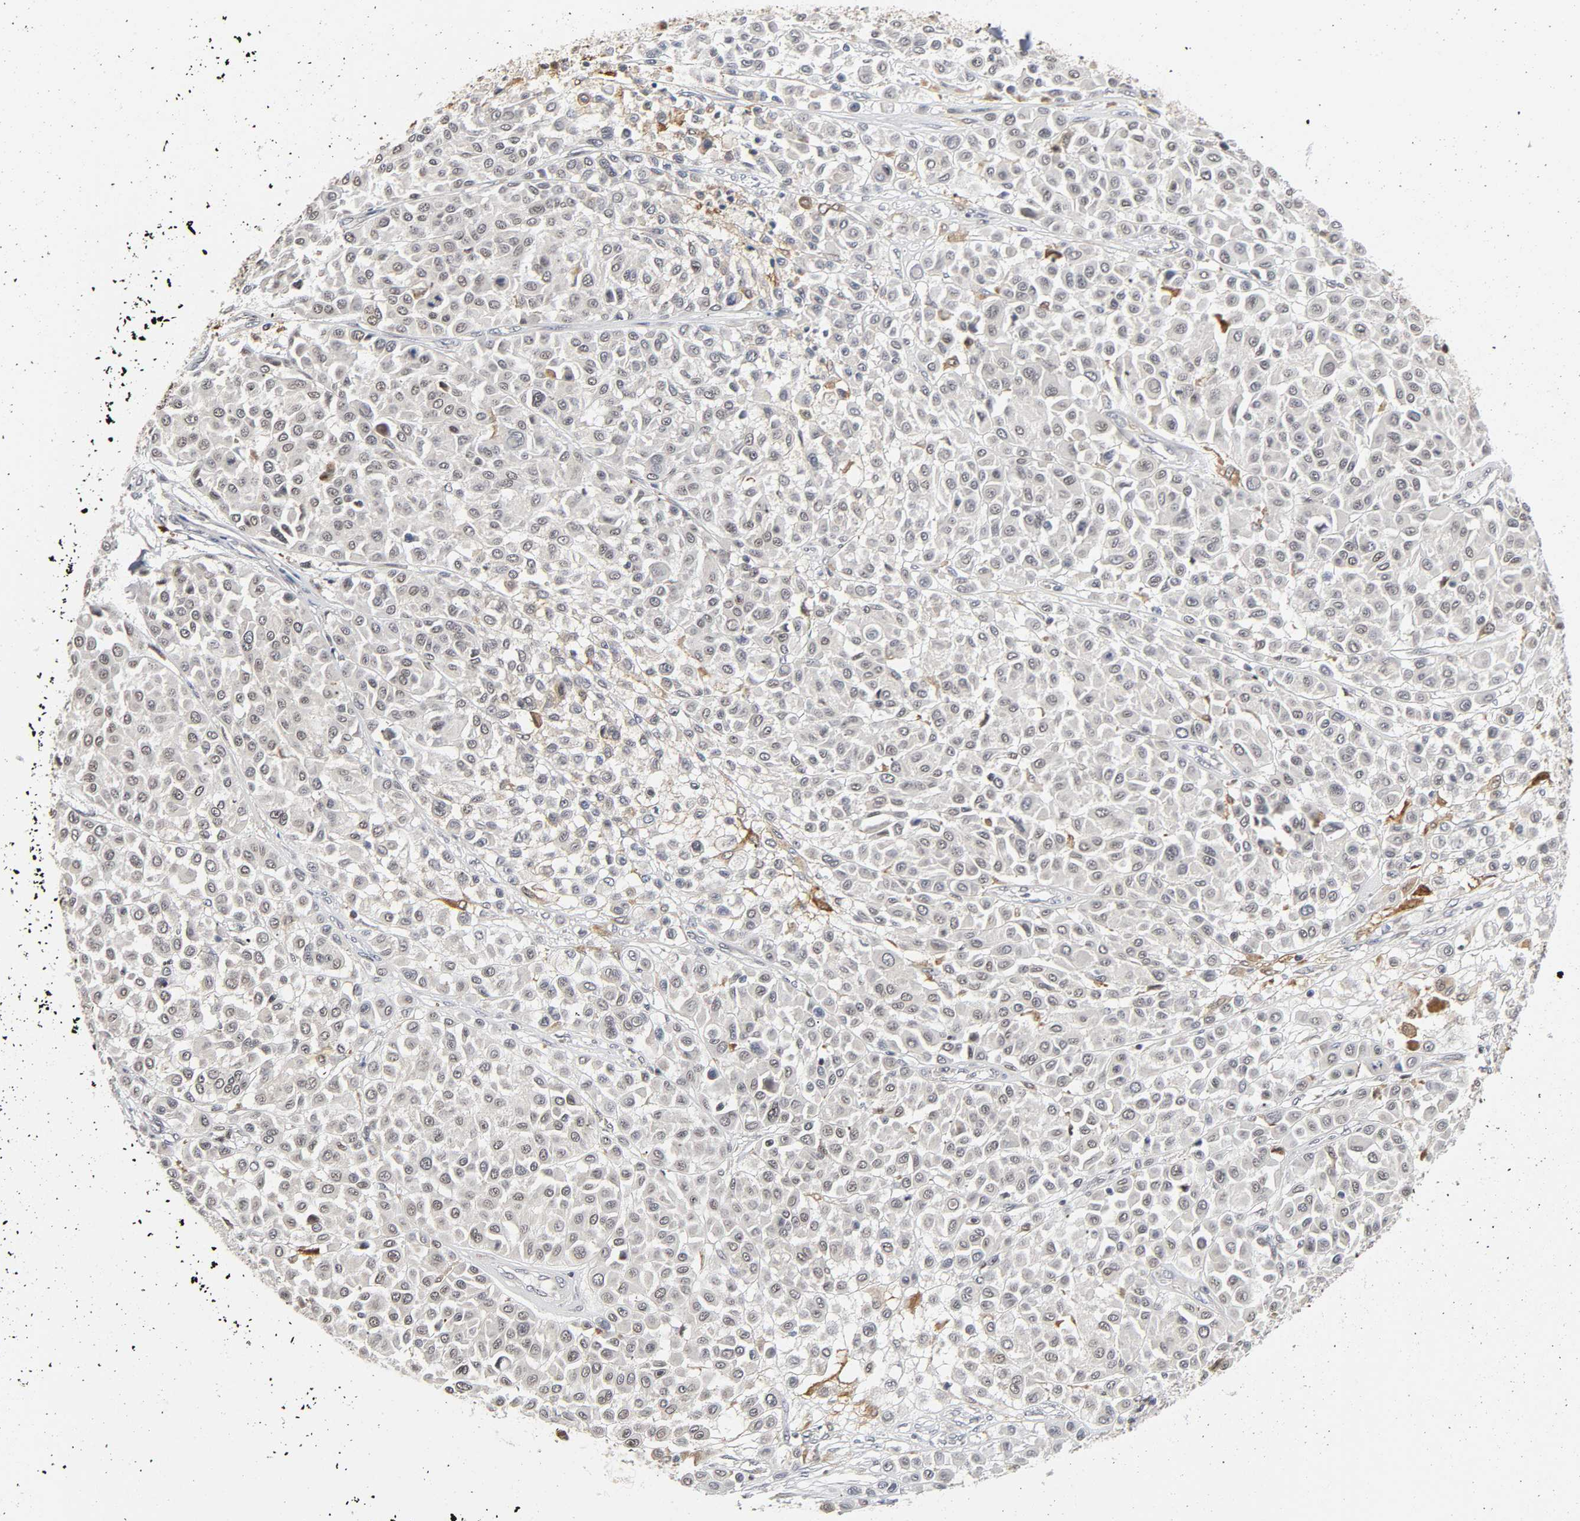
{"staining": {"intensity": "negative", "quantity": "none", "location": "none"}, "tissue": "melanoma", "cell_type": "Tumor cells", "image_type": "cancer", "snomed": [{"axis": "morphology", "description": "Malignant melanoma, Metastatic site"}, {"axis": "topography", "description": "Soft tissue"}], "caption": "Image shows no significant protein positivity in tumor cells of malignant melanoma (metastatic site). (Stains: DAB IHC with hematoxylin counter stain, Microscopy: brightfield microscopy at high magnification).", "gene": "KAT2B", "patient": {"sex": "male", "age": 41}}